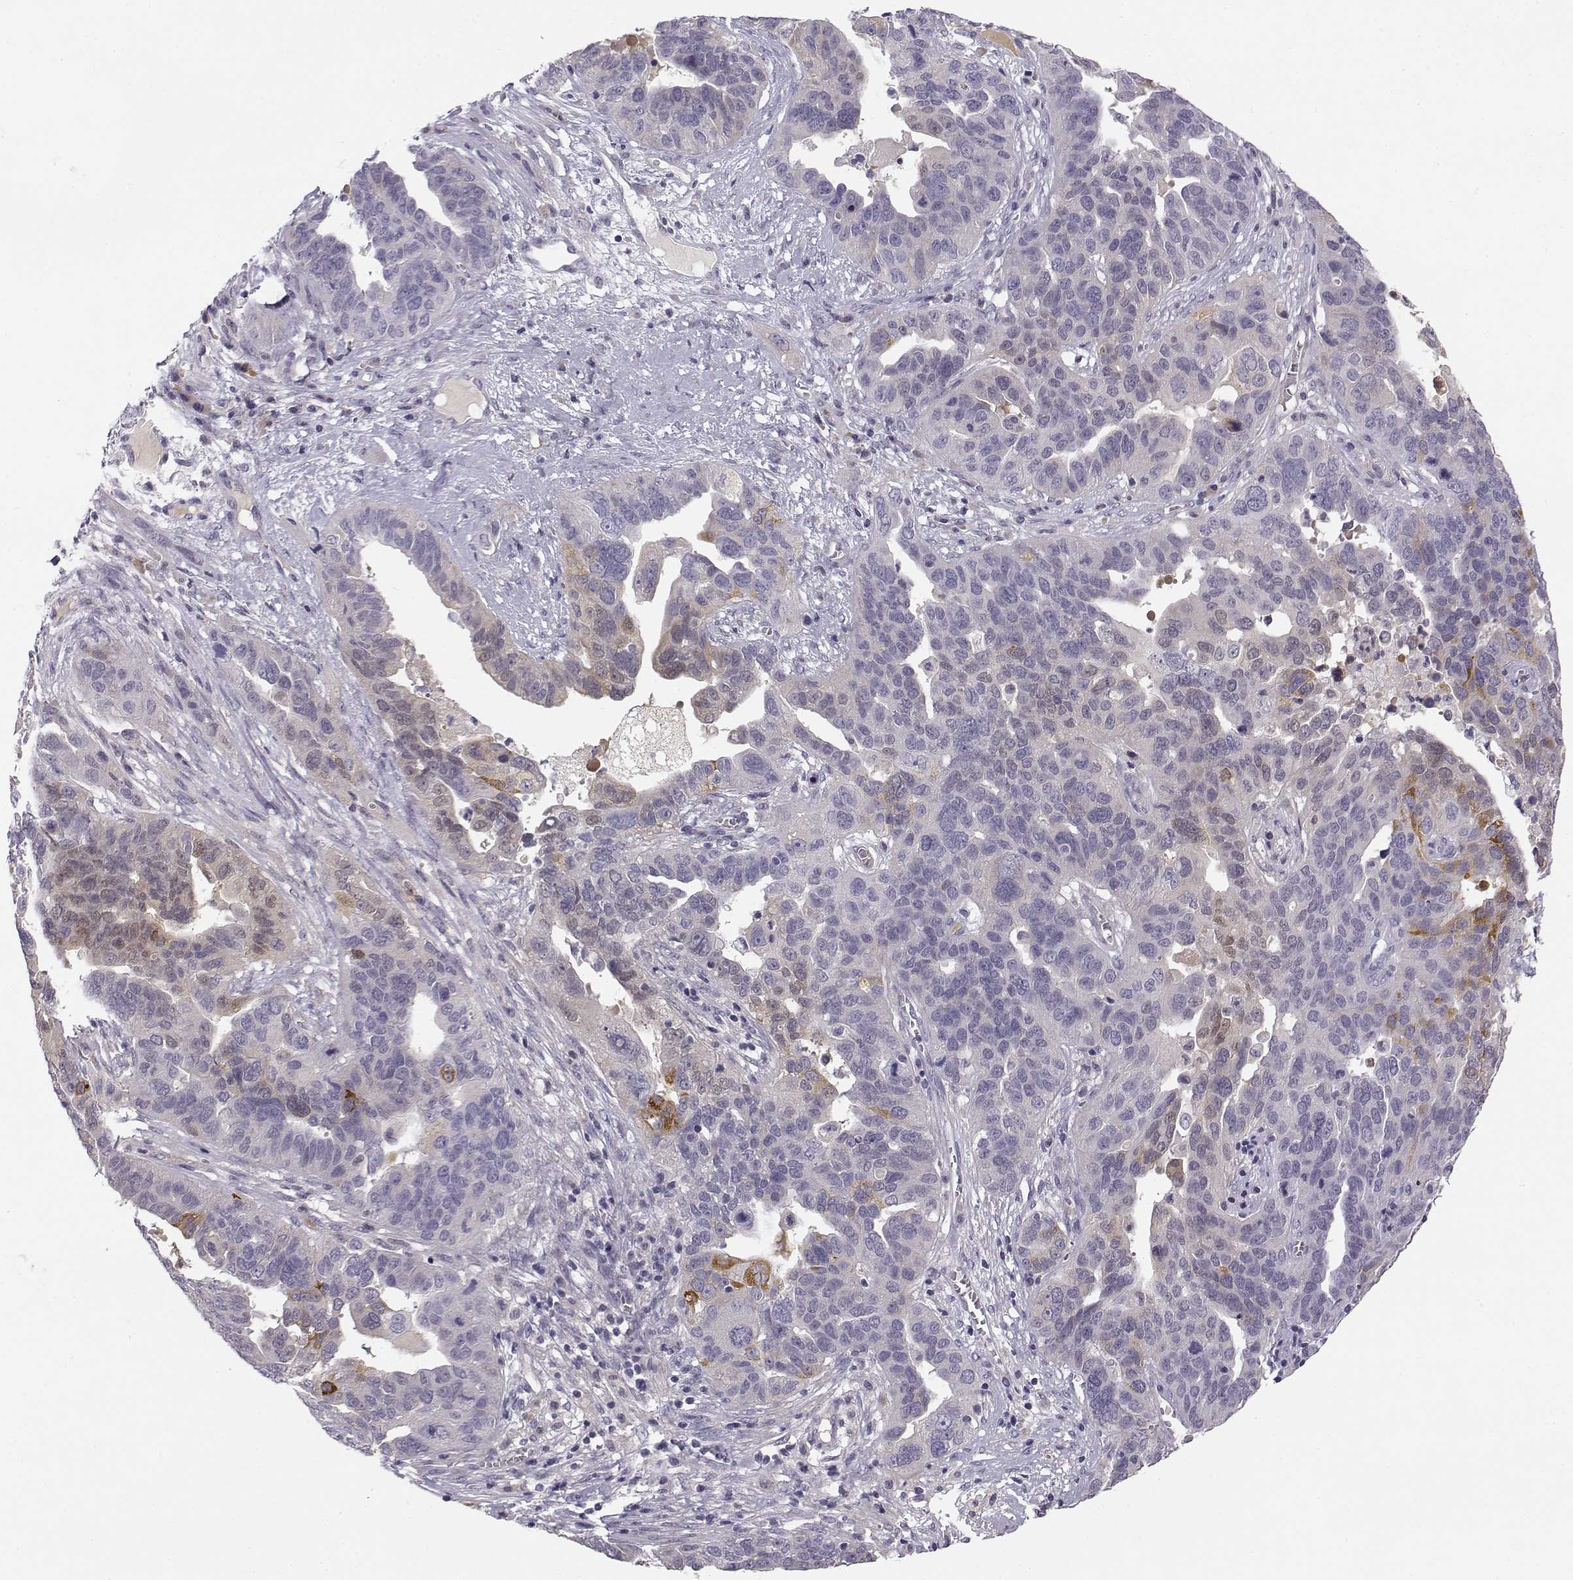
{"staining": {"intensity": "moderate", "quantity": "<25%", "location": "cytoplasmic/membranous"}, "tissue": "ovarian cancer", "cell_type": "Tumor cells", "image_type": "cancer", "snomed": [{"axis": "morphology", "description": "Carcinoma, endometroid"}, {"axis": "topography", "description": "Soft tissue"}, {"axis": "topography", "description": "Ovary"}], "caption": "A histopathology image of ovarian cancer stained for a protein demonstrates moderate cytoplasmic/membranous brown staining in tumor cells.", "gene": "ACSL6", "patient": {"sex": "female", "age": 52}}